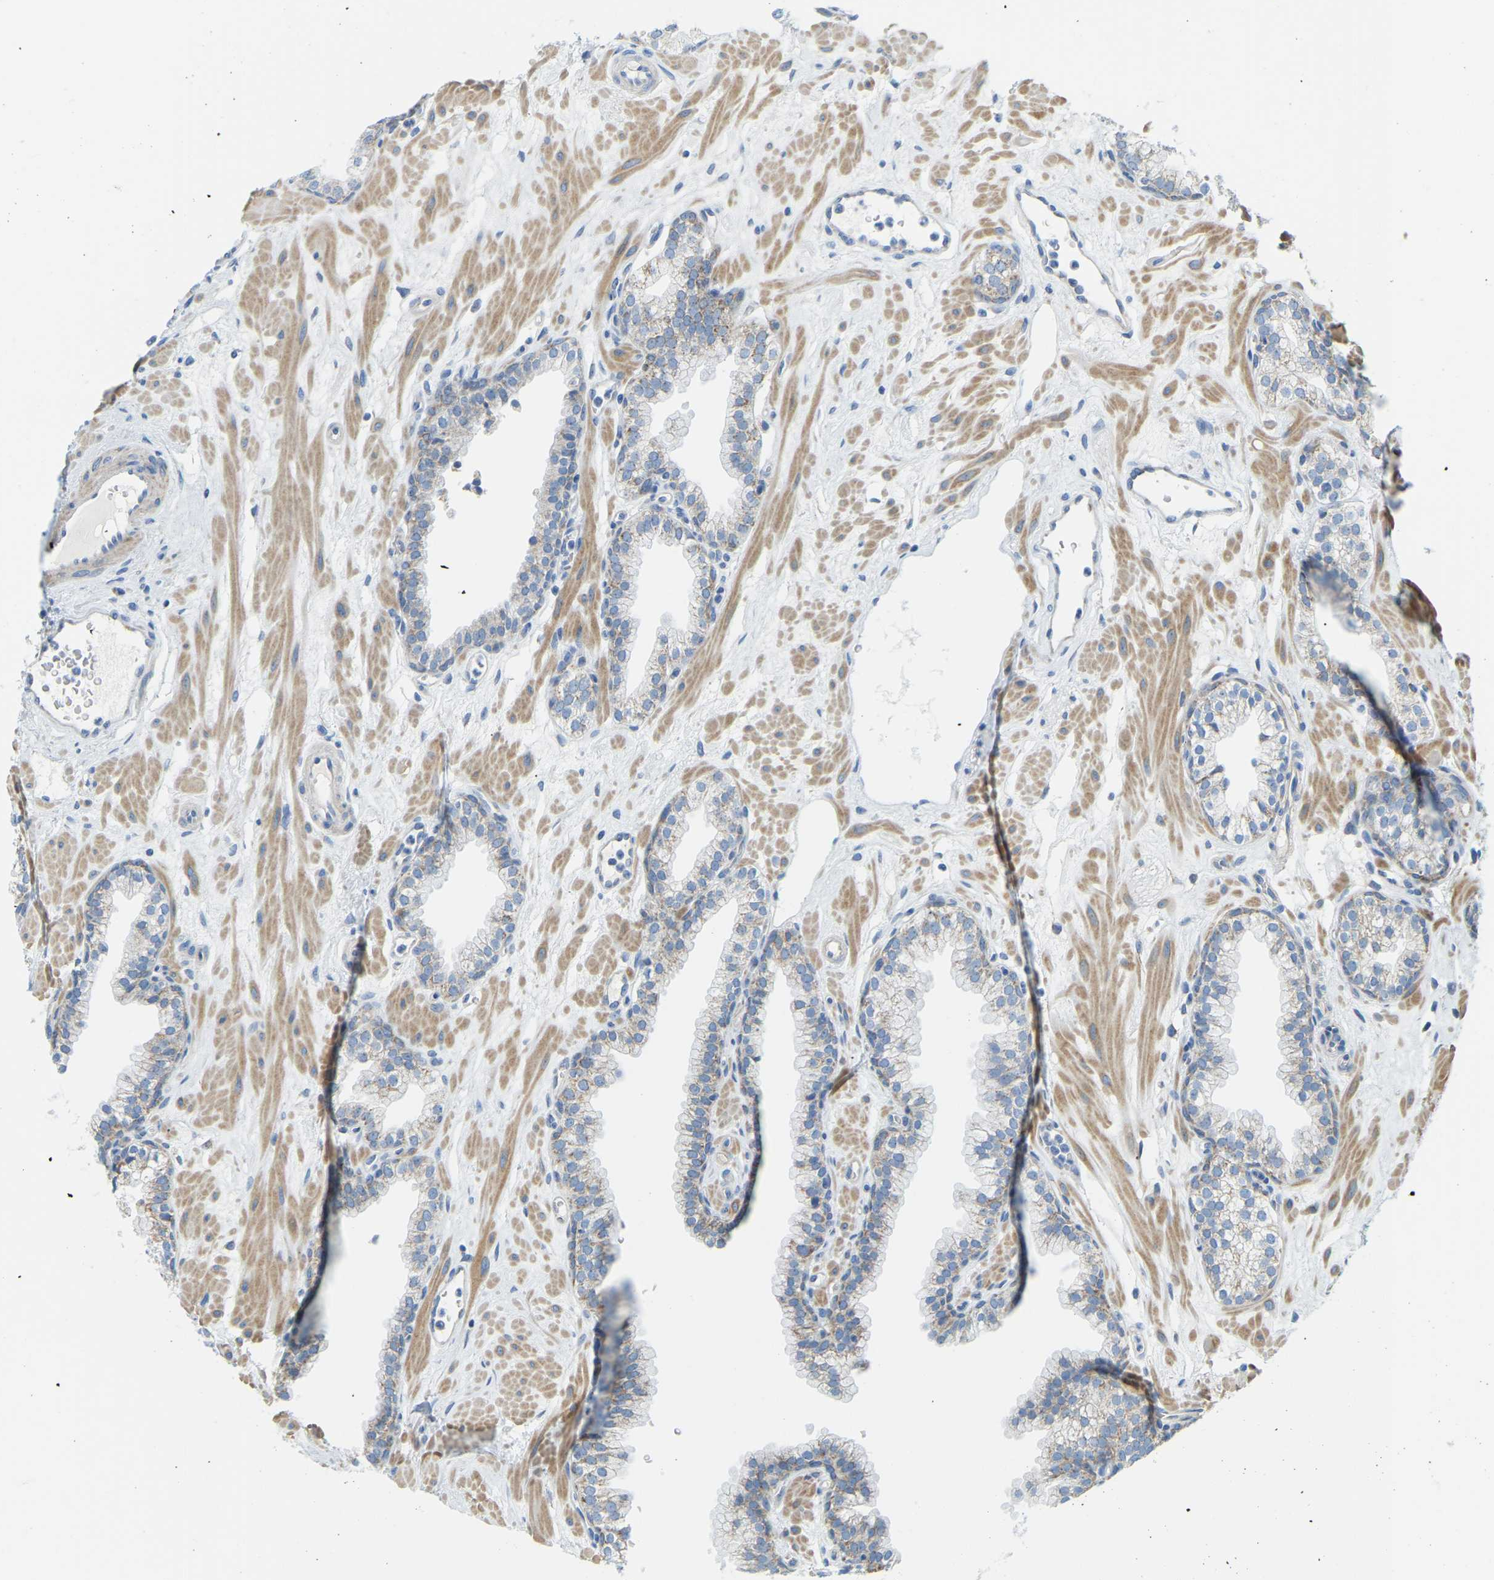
{"staining": {"intensity": "weak", "quantity": "25%-75%", "location": "cytoplasmic/membranous"}, "tissue": "prostate", "cell_type": "Glandular cells", "image_type": "normal", "snomed": [{"axis": "morphology", "description": "Normal tissue, NOS"}, {"axis": "morphology", "description": "Urothelial carcinoma, Low grade"}, {"axis": "topography", "description": "Urinary bladder"}, {"axis": "topography", "description": "Prostate"}], "caption": "IHC image of benign prostate: human prostate stained using immunohistochemistry demonstrates low levels of weak protein expression localized specifically in the cytoplasmic/membranous of glandular cells, appearing as a cytoplasmic/membranous brown color.", "gene": "GDA", "patient": {"sex": "male", "age": 60}}